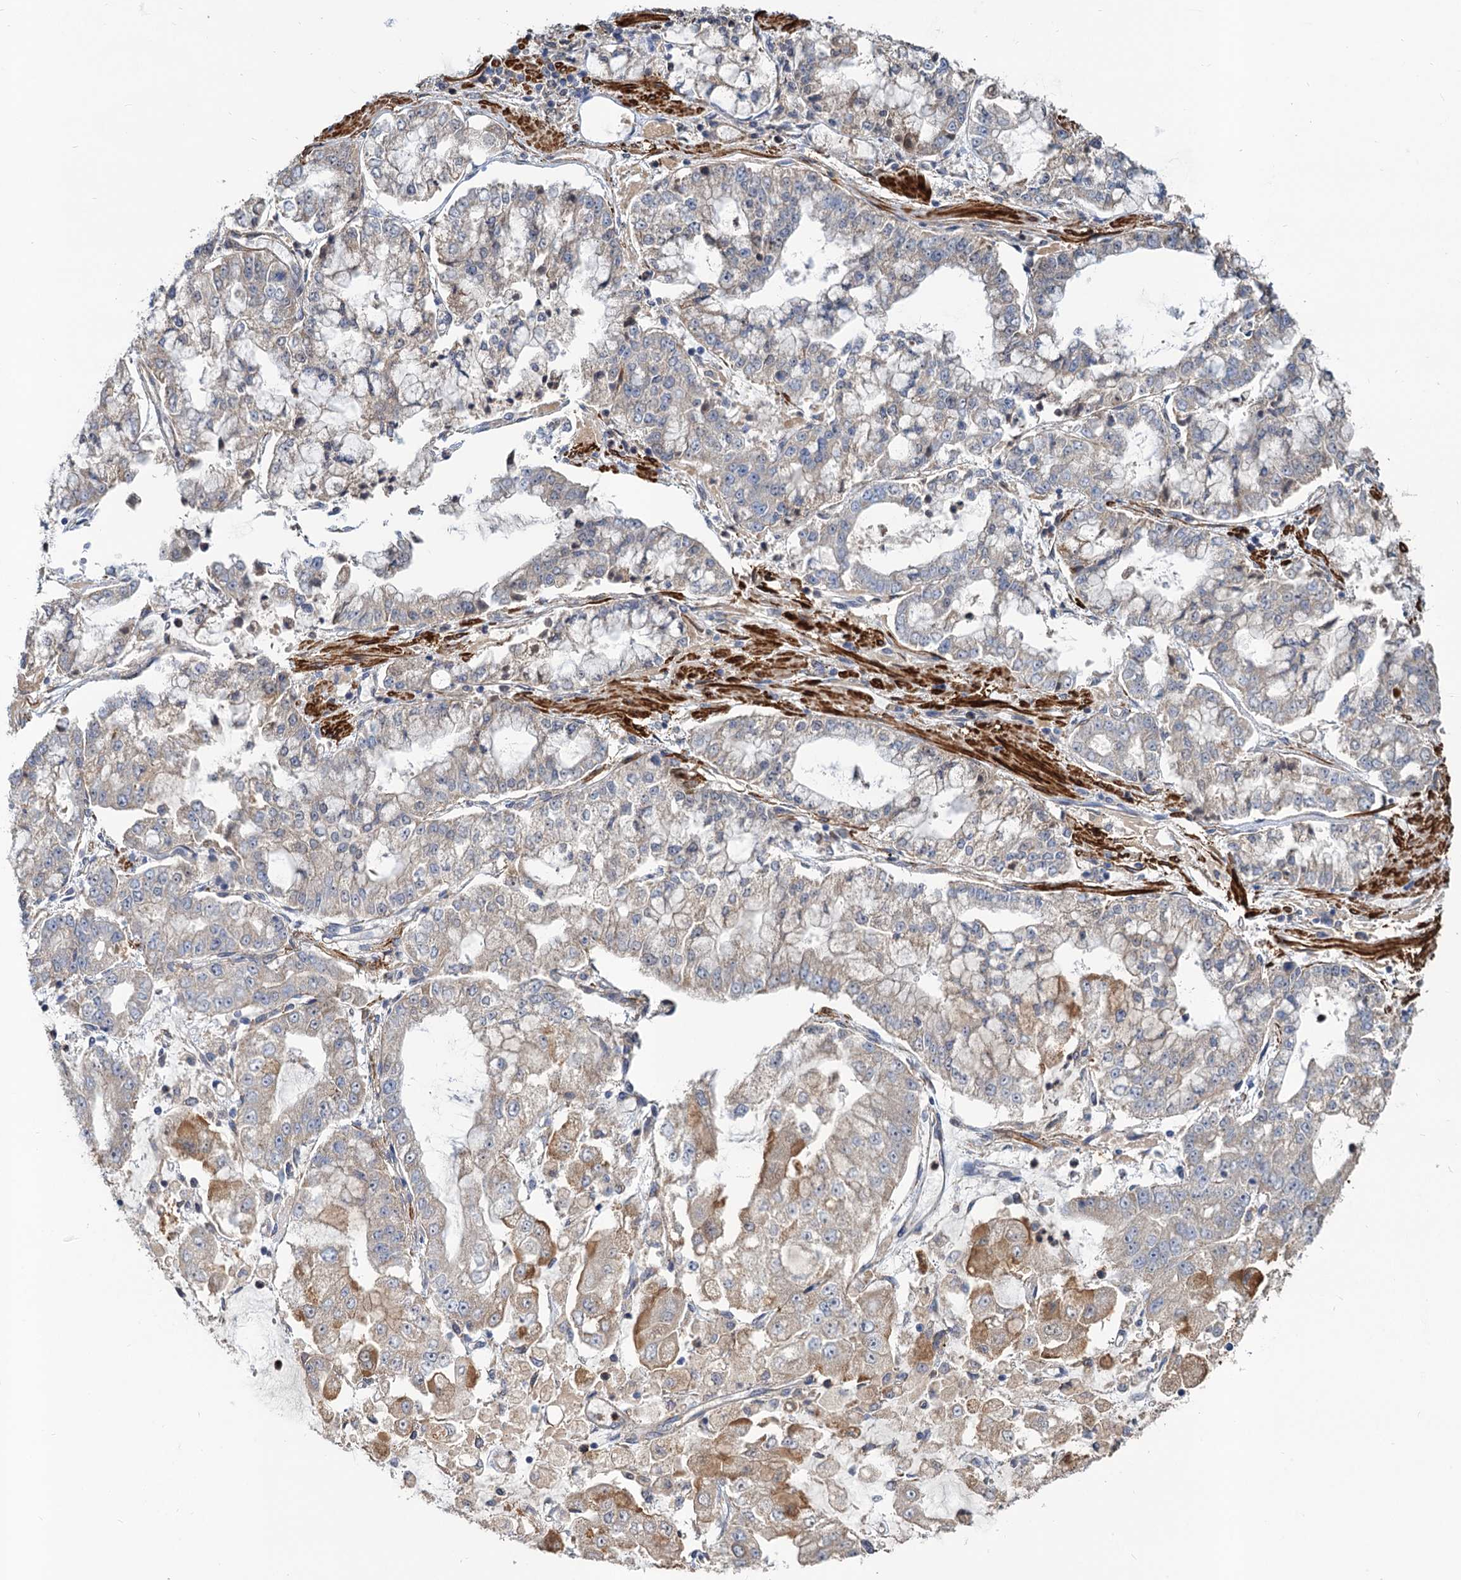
{"staining": {"intensity": "moderate", "quantity": "<25%", "location": "cytoplasmic/membranous"}, "tissue": "stomach cancer", "cell_type": "Tumor cells", "image_type": "cancer", "snomed": [{"axis": "morphology", "description": "Adenocarcinoma, NOS"}, {"axis": "topography", "description": "Stomach"}], "caption": "Tumor cells demonstrate moderate cytoplasmic/membranous positivity in approximately <25% of cells in stomach cancer (adenocarcinoma).", "gene": "ALKBH7", "patient": {"sex": "male", "age": 76}}